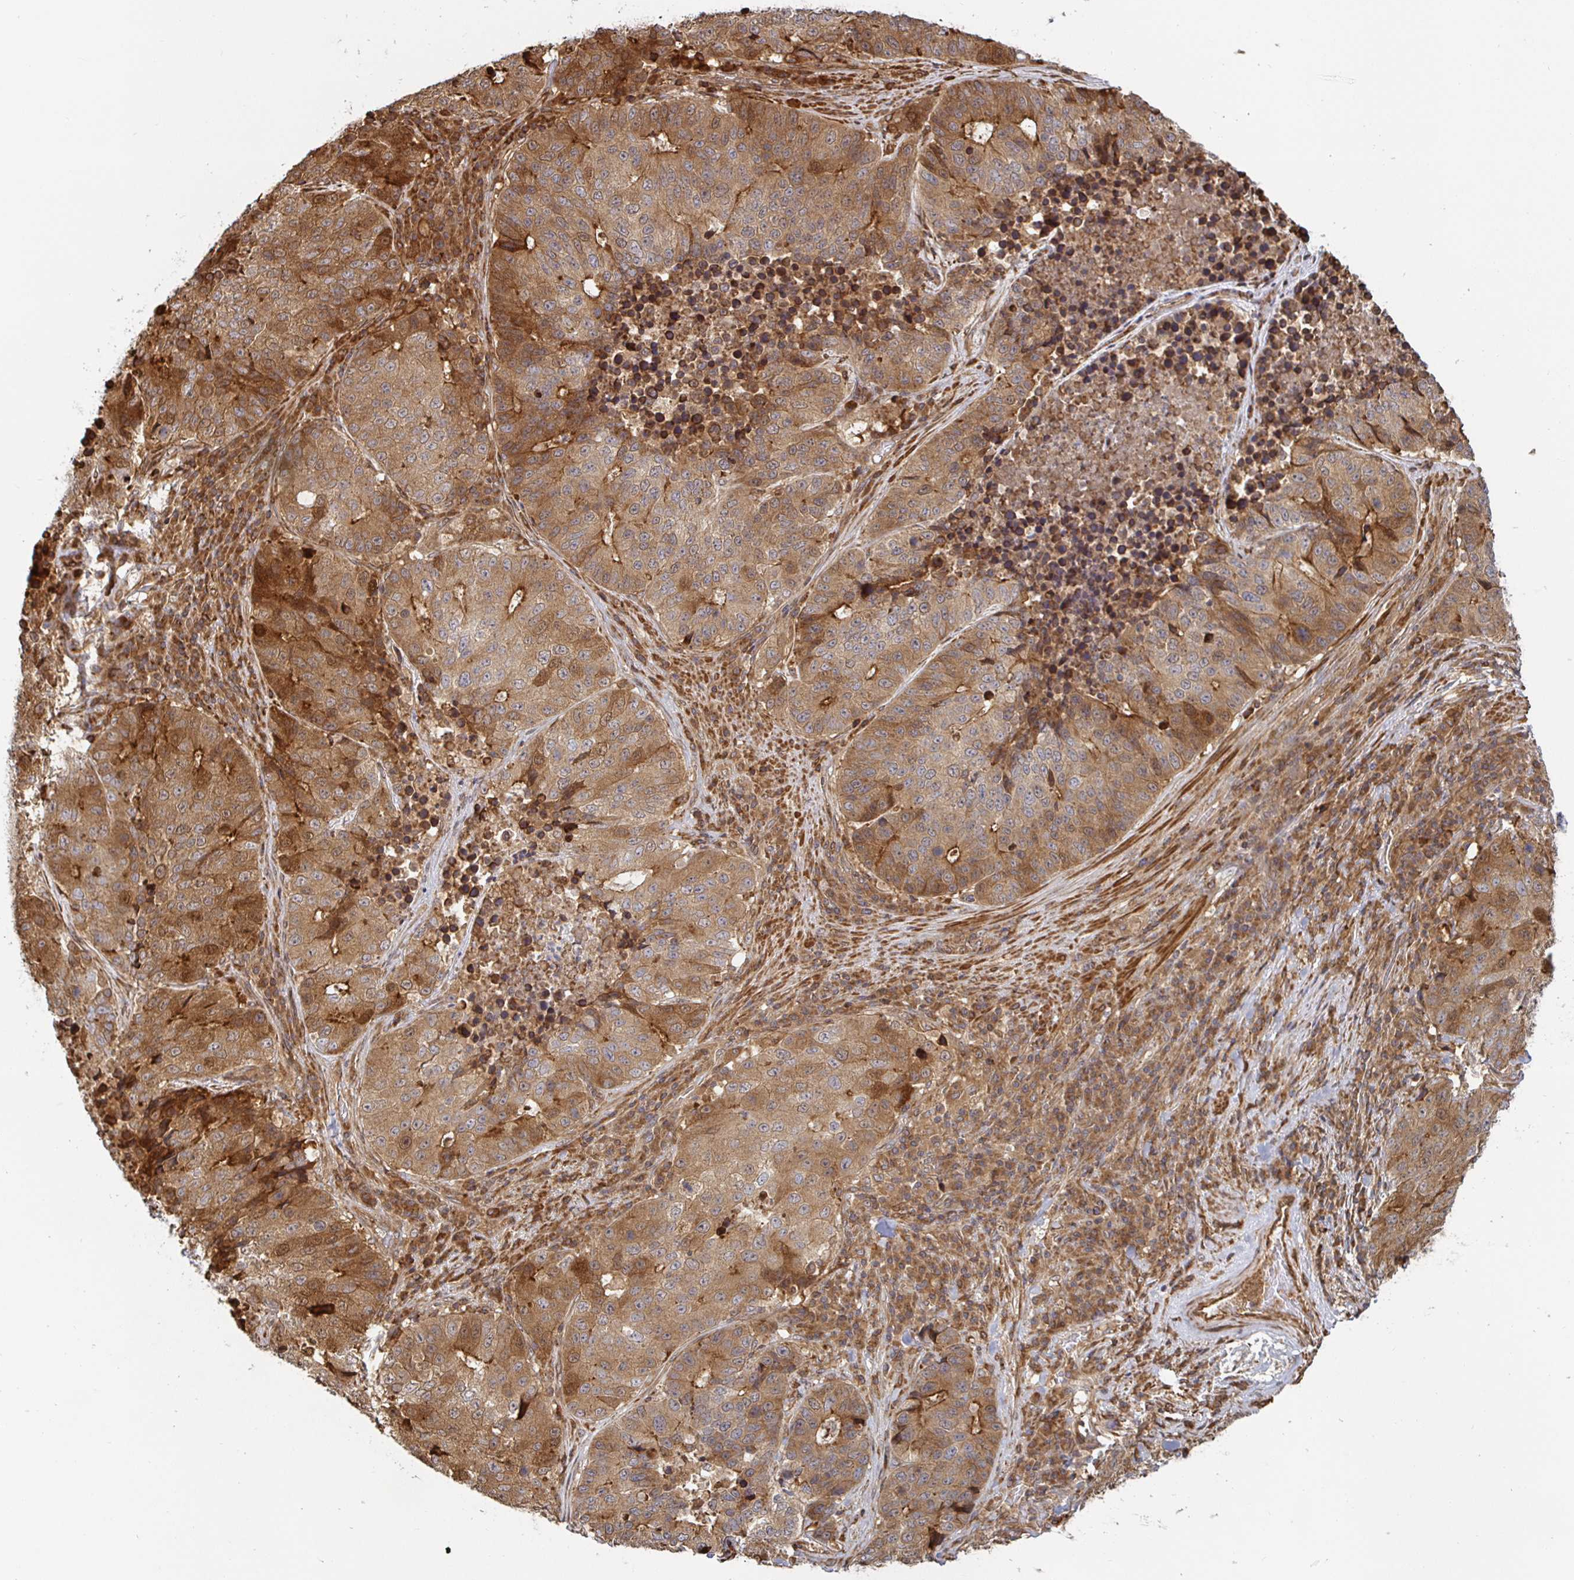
{"staining": {"intensity": "moderate", "quantity": ">75%", "location": "cytoplasmic/membranous"}, "tissue": "stomach cancer", "cell_type": "Tumor cells", "image_type": "cancer", "snomed": [{"axis": "morphology", "description": "Adenocarcinoma, NOS"}, {"axis": "topography", "description": "Stomach"}], "caption": "Protein staining of stomach cancer (adenocarcinoma) tissue reveals moderate cytoplasmic/membranous positivity in approximately >75% of tumor cells.", "gene": "STRAP", "patient": {"sex": "male", "age": 71}}